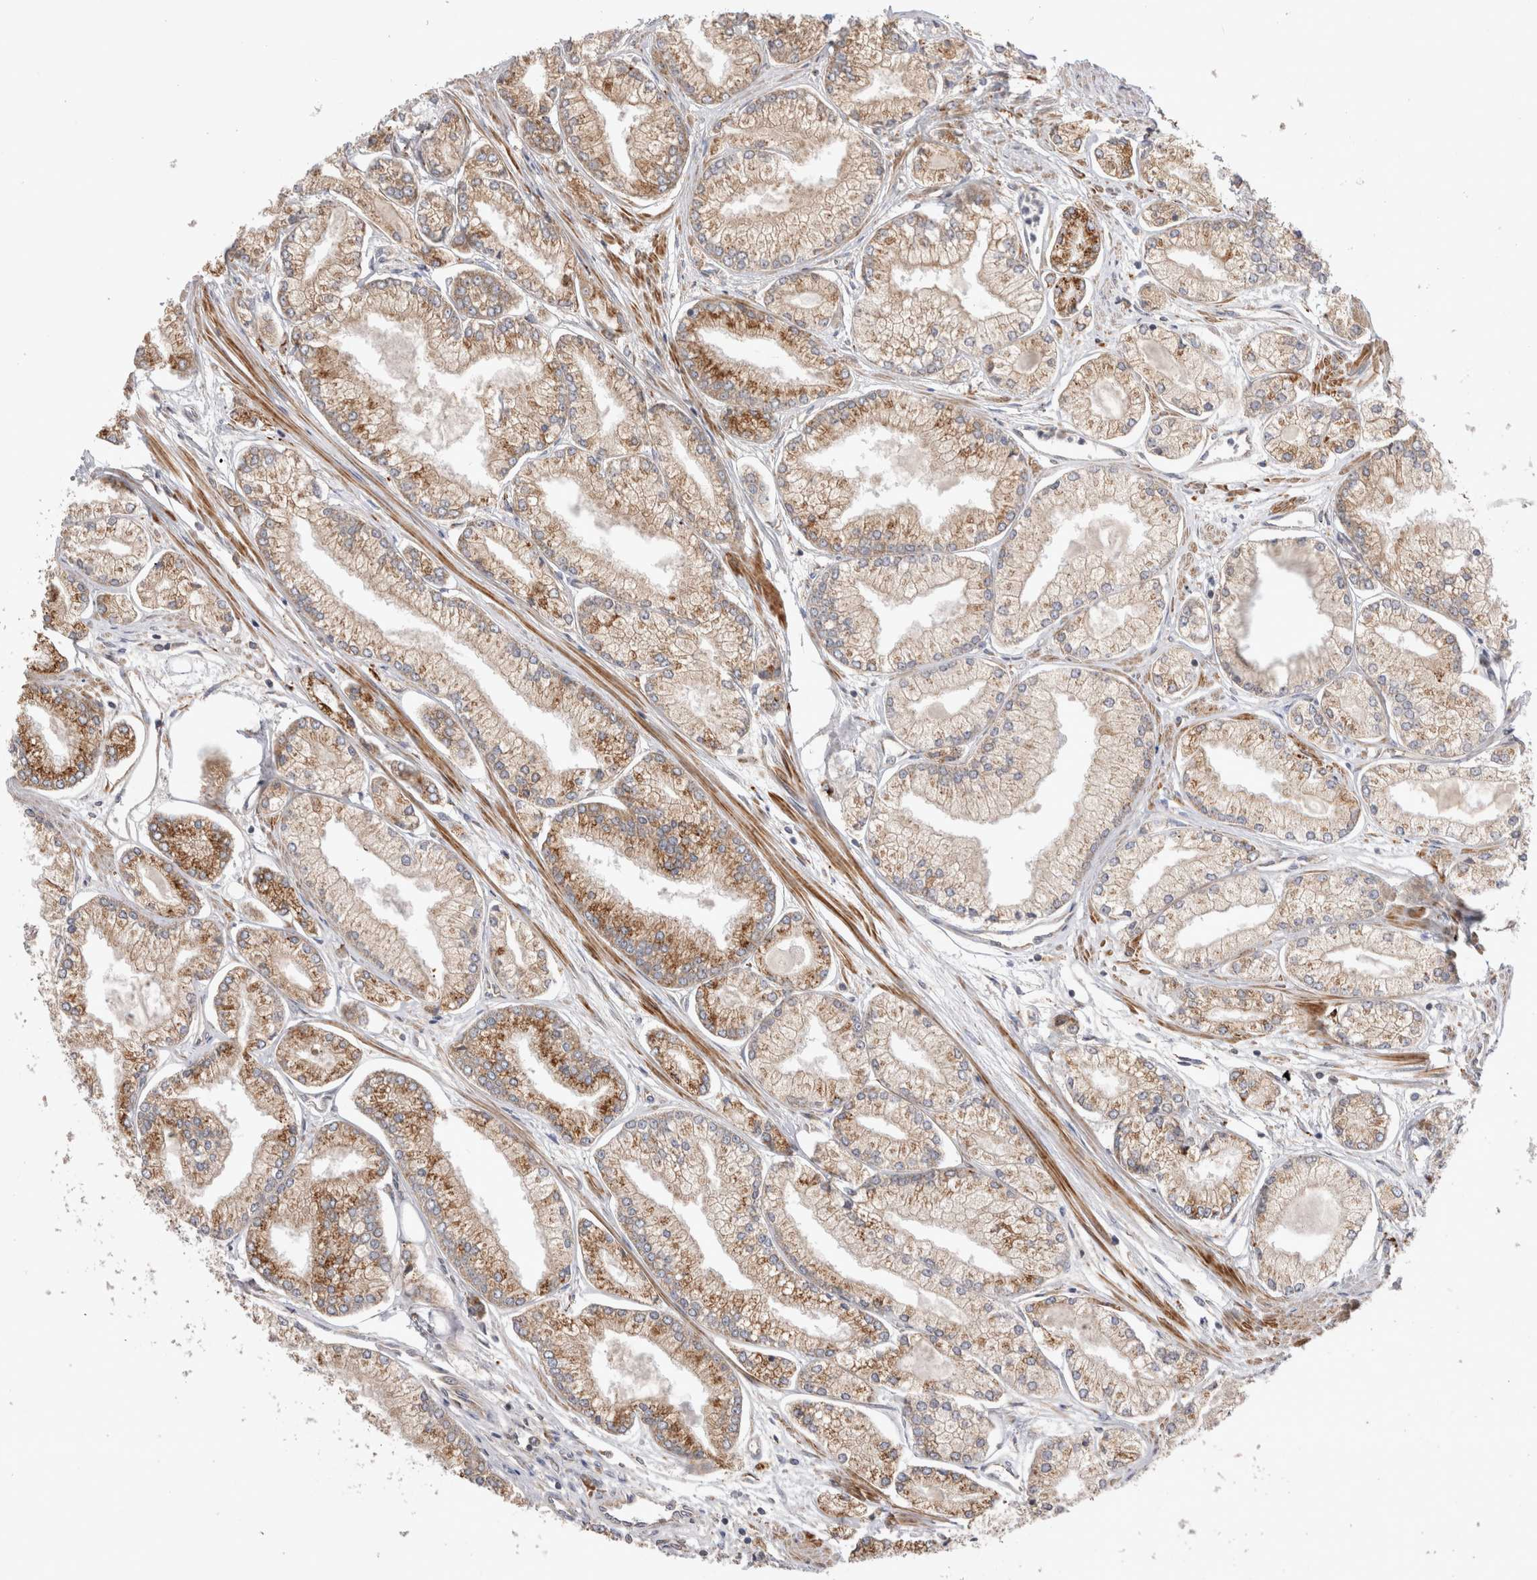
{"staining": {"intensity": "moderate", "quantity": "25%-75%", "location": "cytoplasmic/membranous"}, "tissue": "prostate cancer", "cell_type": "Tumor cells", "image_type": "cancer", "snomed": [{"axis": "morphology", "description": "Adenocarcinoma, Low grade"}, {"axis": "topography", "description": "Prostate"}], "caption": "Protein expression analysis of prostate cancer demonstrates moderate cytoplasmic/membranous expression in about 25%-75% of tumor cells. (DAB = brown stain, brightfield microscopy at high magnification).", "gene": "PDCD10", "patient": {"sex": "male", "age": 52}}